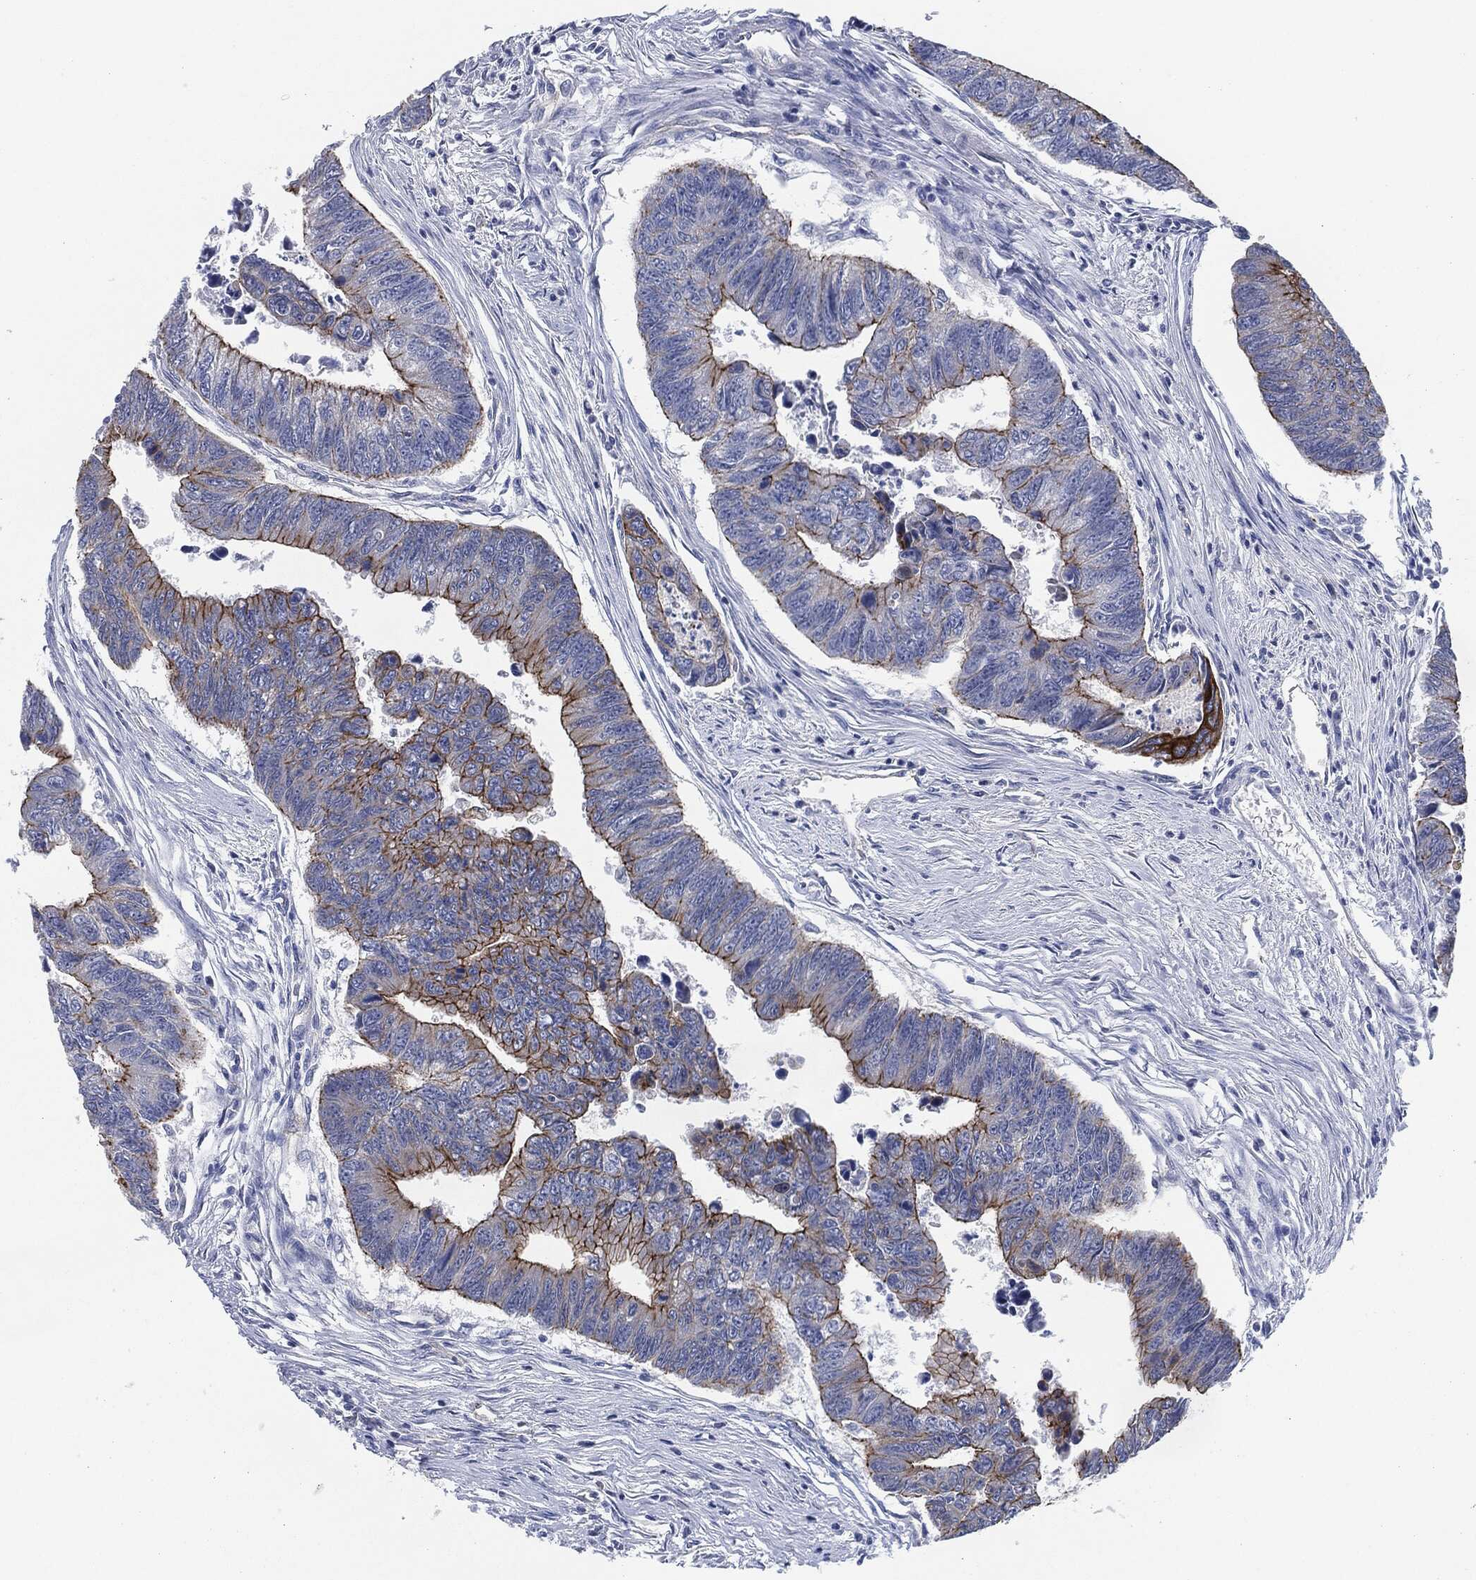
{"staining": {"intensity": "strong", "quantity": "<25%", "location": "cytoplasmic/membranous"}, "tissue": "colorectal cancer", "cell_type": "Tumor cells", "image_type": "cancer", "snomed": [{"axis": "morphology", "description": "Adenocarcinoma, NOS"}, {"axis": "topography", "description": "Colon"}], "caption": "Immunohistochemical staining of human colorectal adenocarcinoma reveals medium levels of strong cytoplasmic/membranous protein staining in about <25% of tumor cells. The protein of interest is shown in brown color, while the nuclei are stained blue.", "gene": "SHROOM2", "patient": {"sex": "female", "age": 65}}